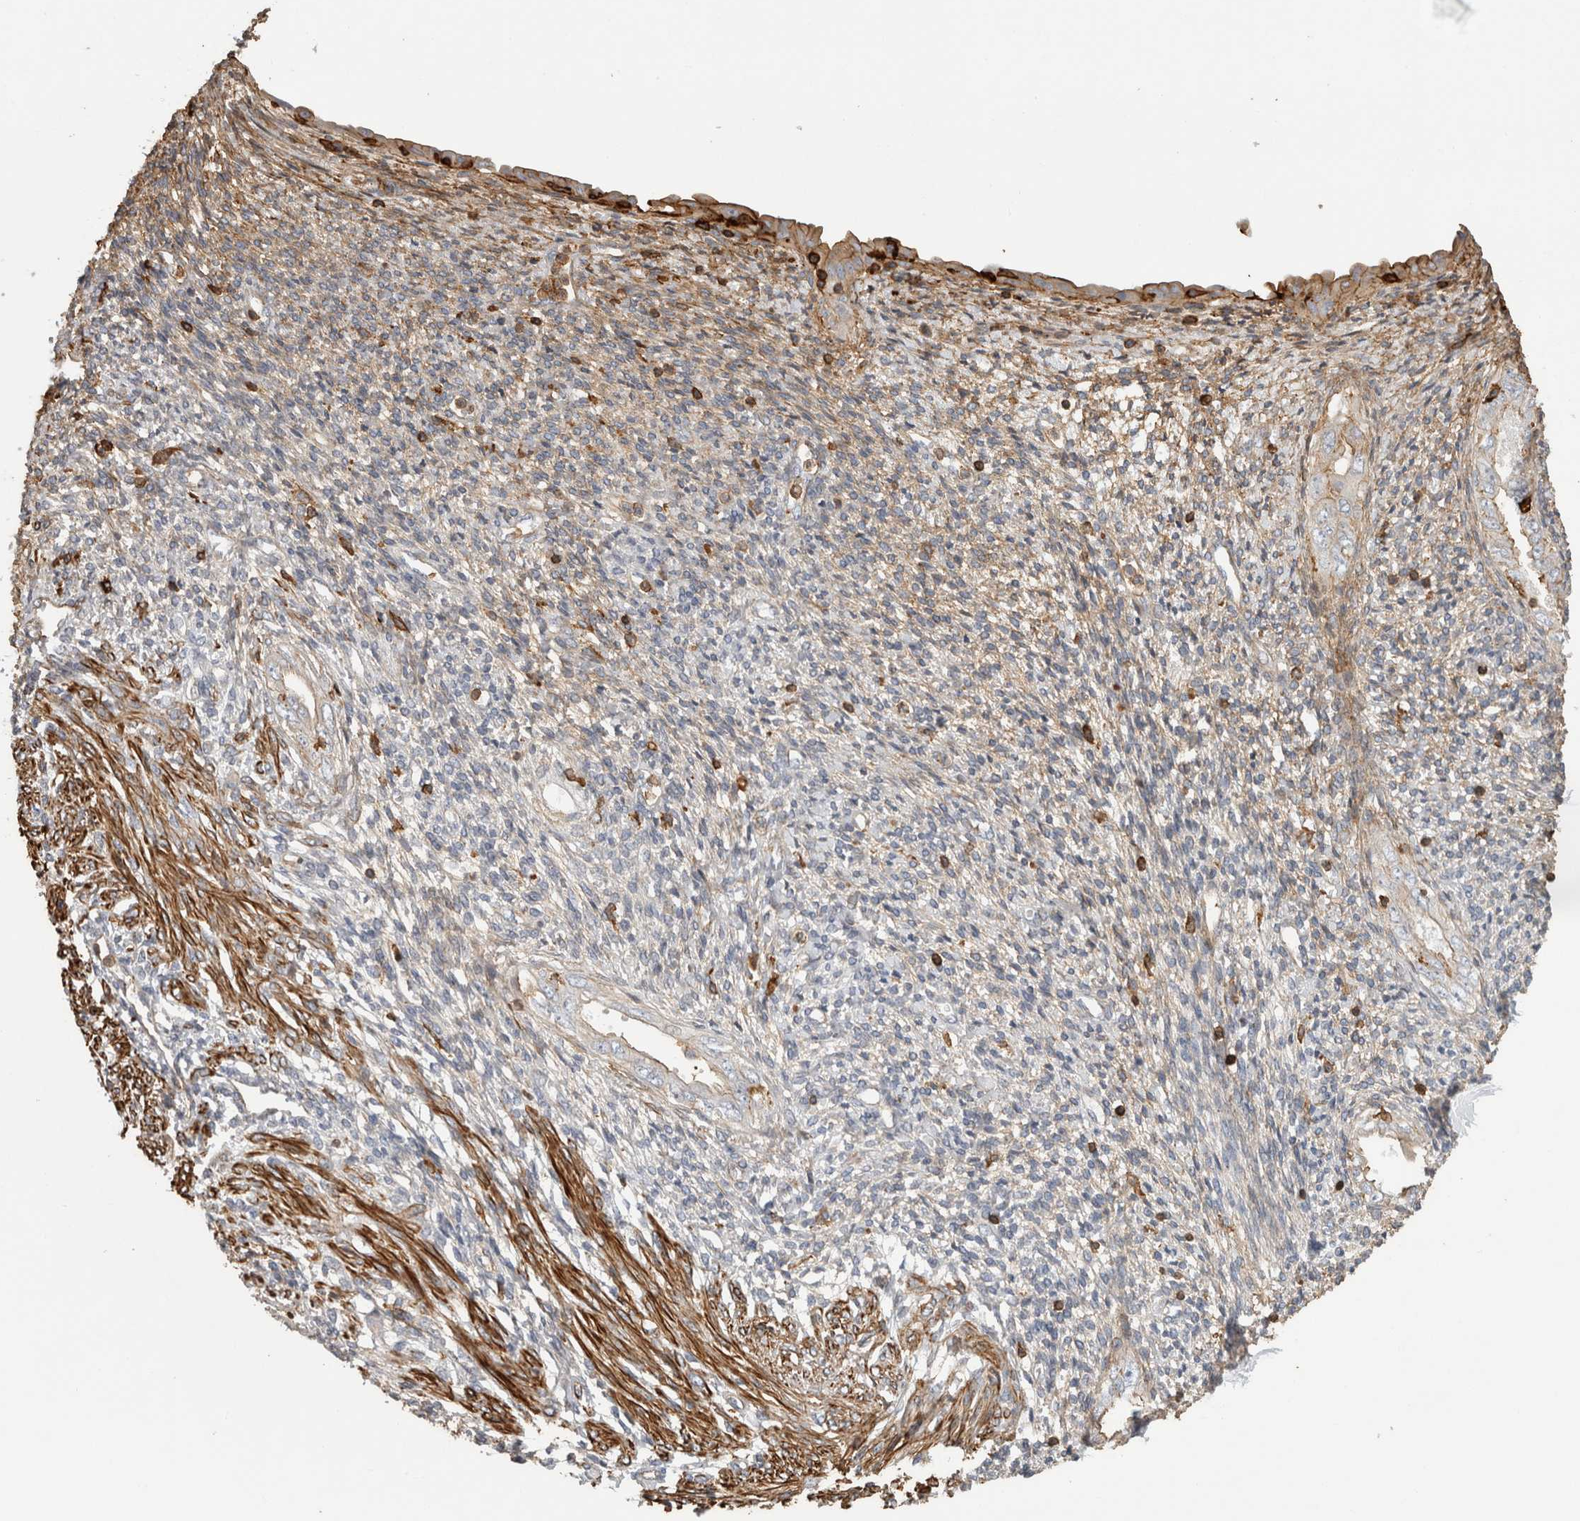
{"staining": {"intensity": "negative", "quantity": "none", "location": "none"}, "tissue": "endometrium", "cell_type": "Cells in endometrial stroma", "image_type": "normal", "snomed": [{"axis": "morphology", "description": "Normal tissue, NOS"}, {"axis": "topography", "description": "Endometrium"}], "caption": "There is no significant positivity in cells in endometrial stroma of endometrium. (Stains: DAB (3,3'-diaminobenzidine) immunohistochemistry with hematoxylin counter stain, Microscopy: brightfield microscopy at high magnification).", "gene": "GPER1", "patient": {"sex": "female", "age": 66}}